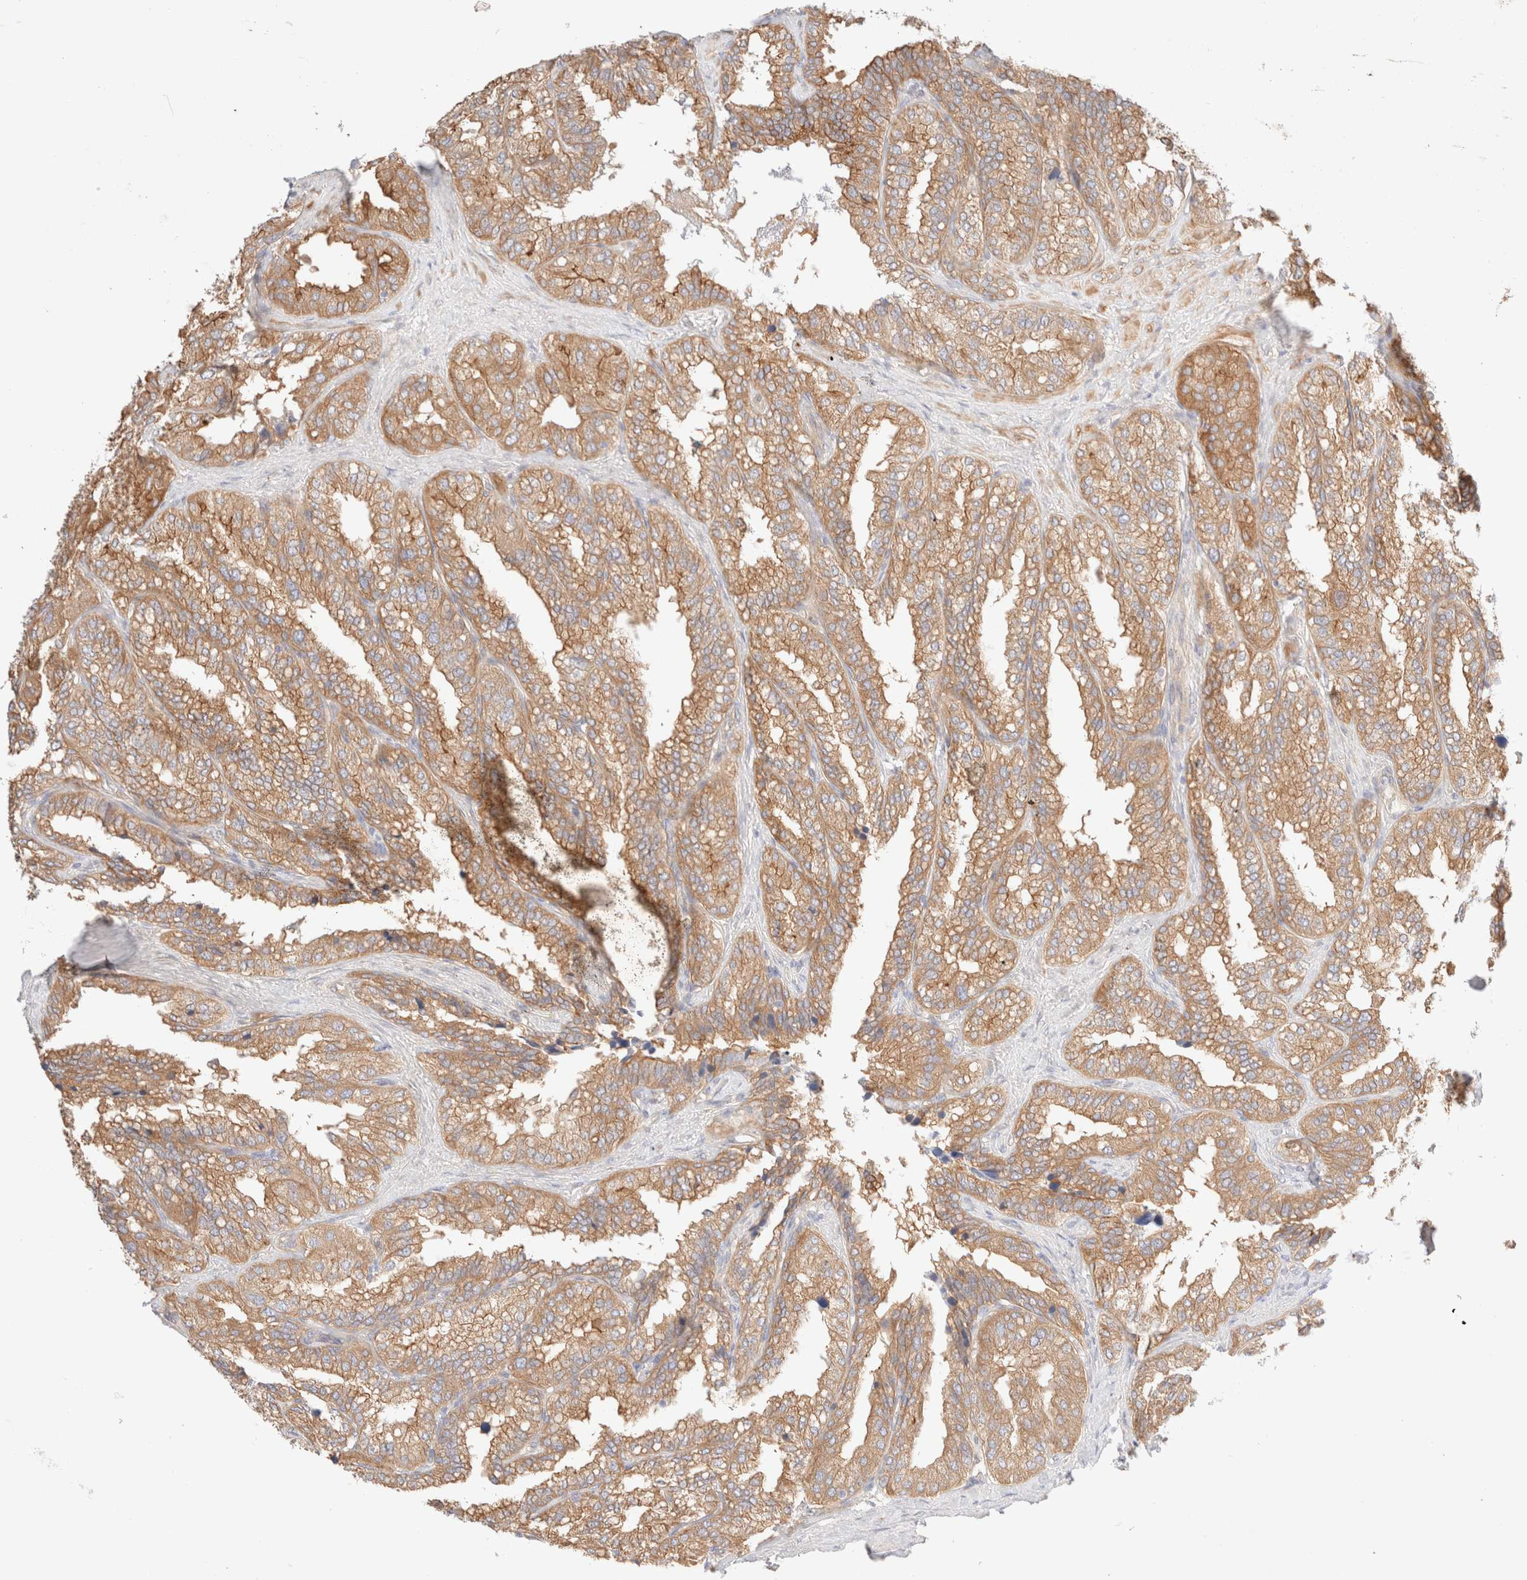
{"staining": {"intensity": "moderate", "quantity": ">75%", "location": "cytoplasmic/membranous"}, "tissue": "seminal vesicle", "cell_type": "Glandular cells", "image_type": "normal", "snomed": [{"axis": "morphology", "description": "Normal tissue, NOS"}, {"axis": "topography", "description": "Prostate"}, {"axis": "topography", "description": "Seminal veicle"}], "caption": "A high-resolution histopathology image shows immunohistochemistry staining of unremarkable seminal vesicle, which shows moderate cytoplasmic/membranous expression in about >75% of glandular cells. Nuclei are stained in blue.", "gene": "NIBAN2", "patient": {"sex": "male", "age": 51}}